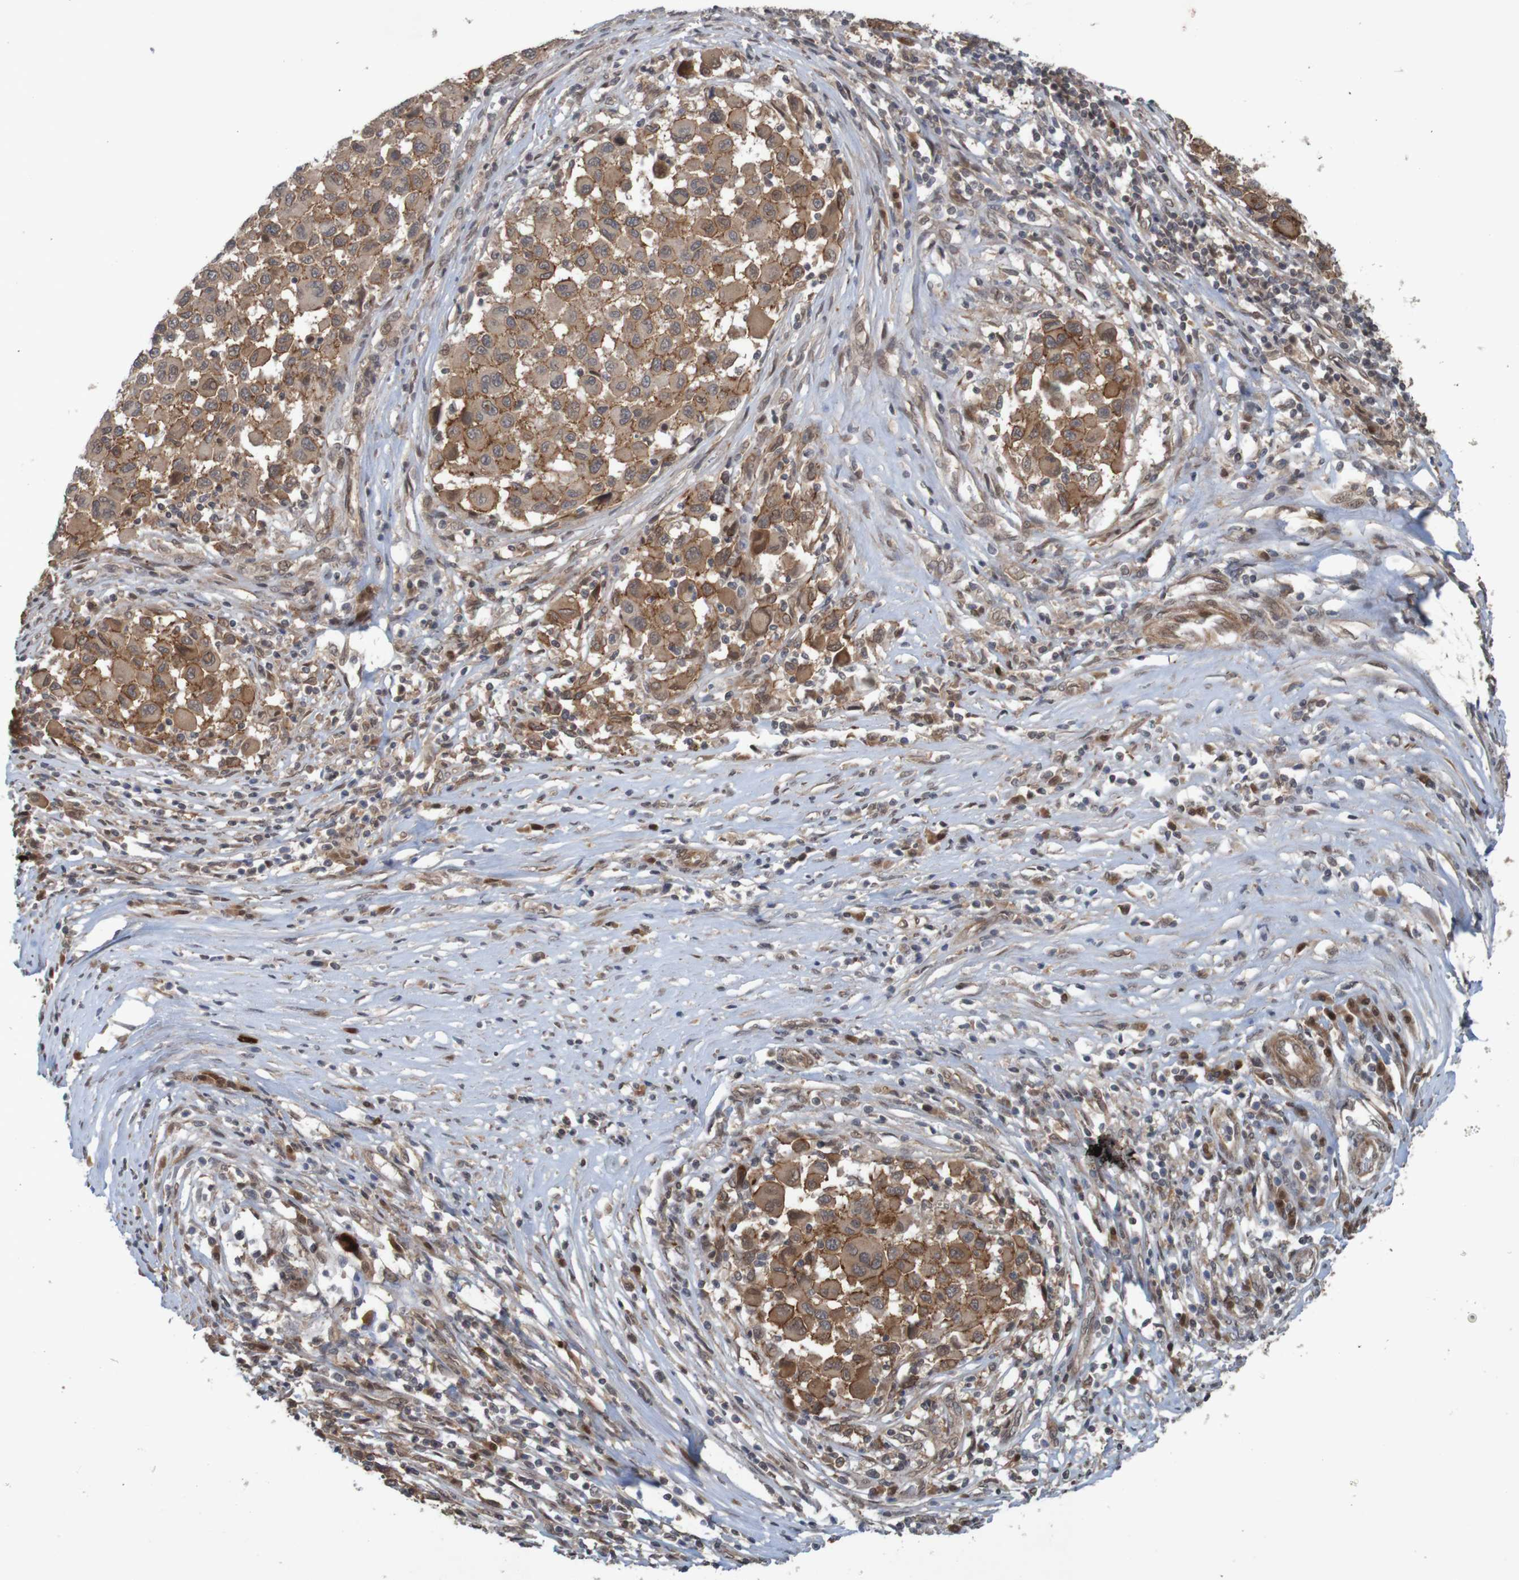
{"staining": {"intensity": "moderate", "quantity": ">75%", "location": "cytoplasmic/membranous"}, "tissue": "melanoma", "cell_type": "Tumor cells", "image_type": "cancer", "snomed": [{"axis": "morphology", "description": "Malignant melanoma, Metastatic site"}, {"axis": "topography", "description": "Lymph node"}], "caption": "Human malignant melanoma (metastatic site) stained for a protein (brown) demonstrates moderate cytoplasmic/membranous positive positivity in about >75% of tumor cells.", "gene": "ARHGEF11", "patient": {"sex": "male", "age": 61}}